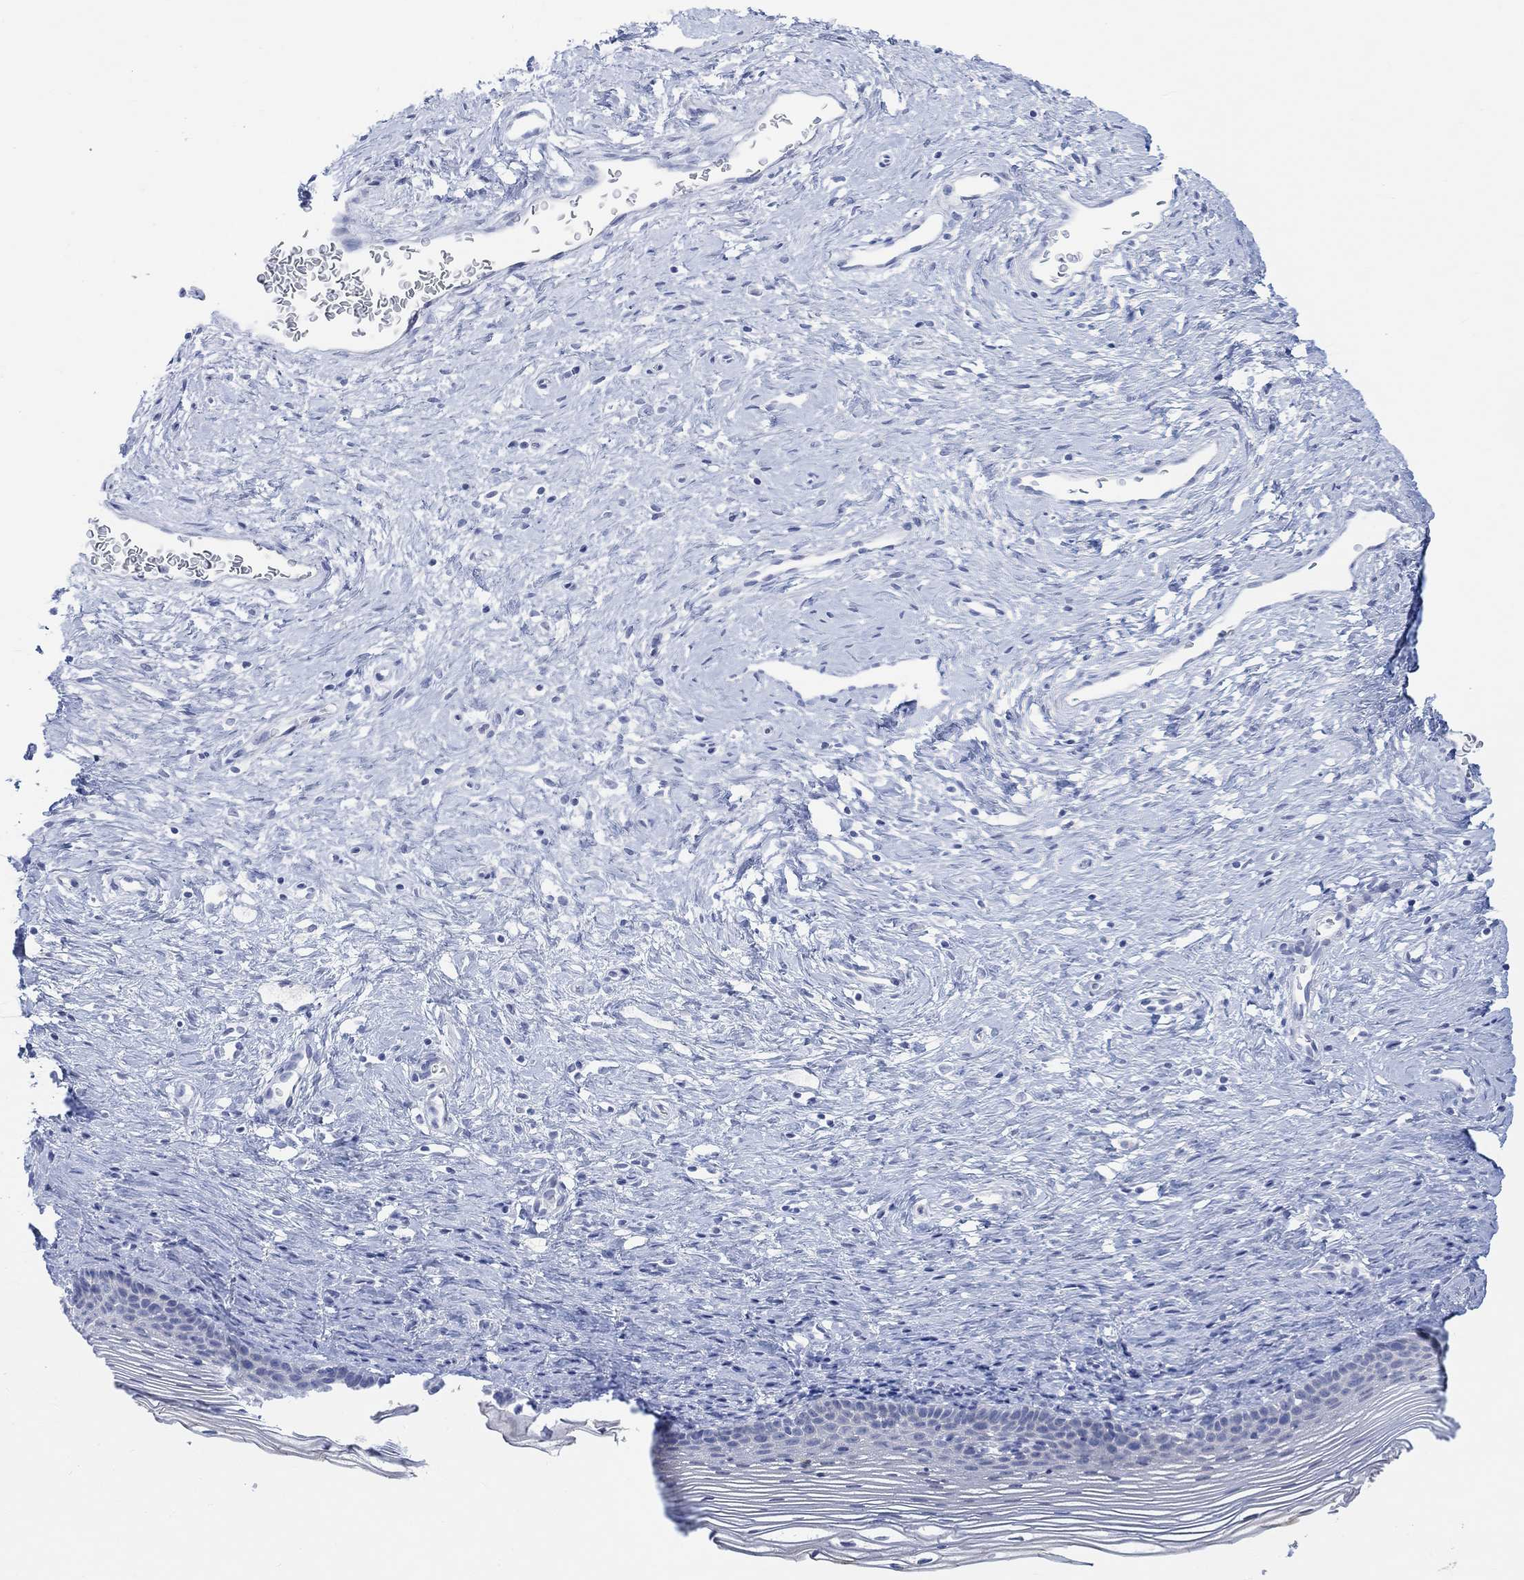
{"staining": {"intensity": "negative", "quantity": "none", "location": "none"}, "tissue": "cervix", "cell_type": "Glandular cells", "image_type": "normal", "snomed": [{"axis": "morphology", "description": "Normal tissue, NOS"}, {"axis": "topography", "description": "Cervix"}], "caption": "There is no significant staining in glandular cells of cervix. The staining is performed using DAB brown chromogen with nuclei counter-stained in using hematoxylin.", "gene": "AK8", "patient": {"sex": "female", "age": 39}}